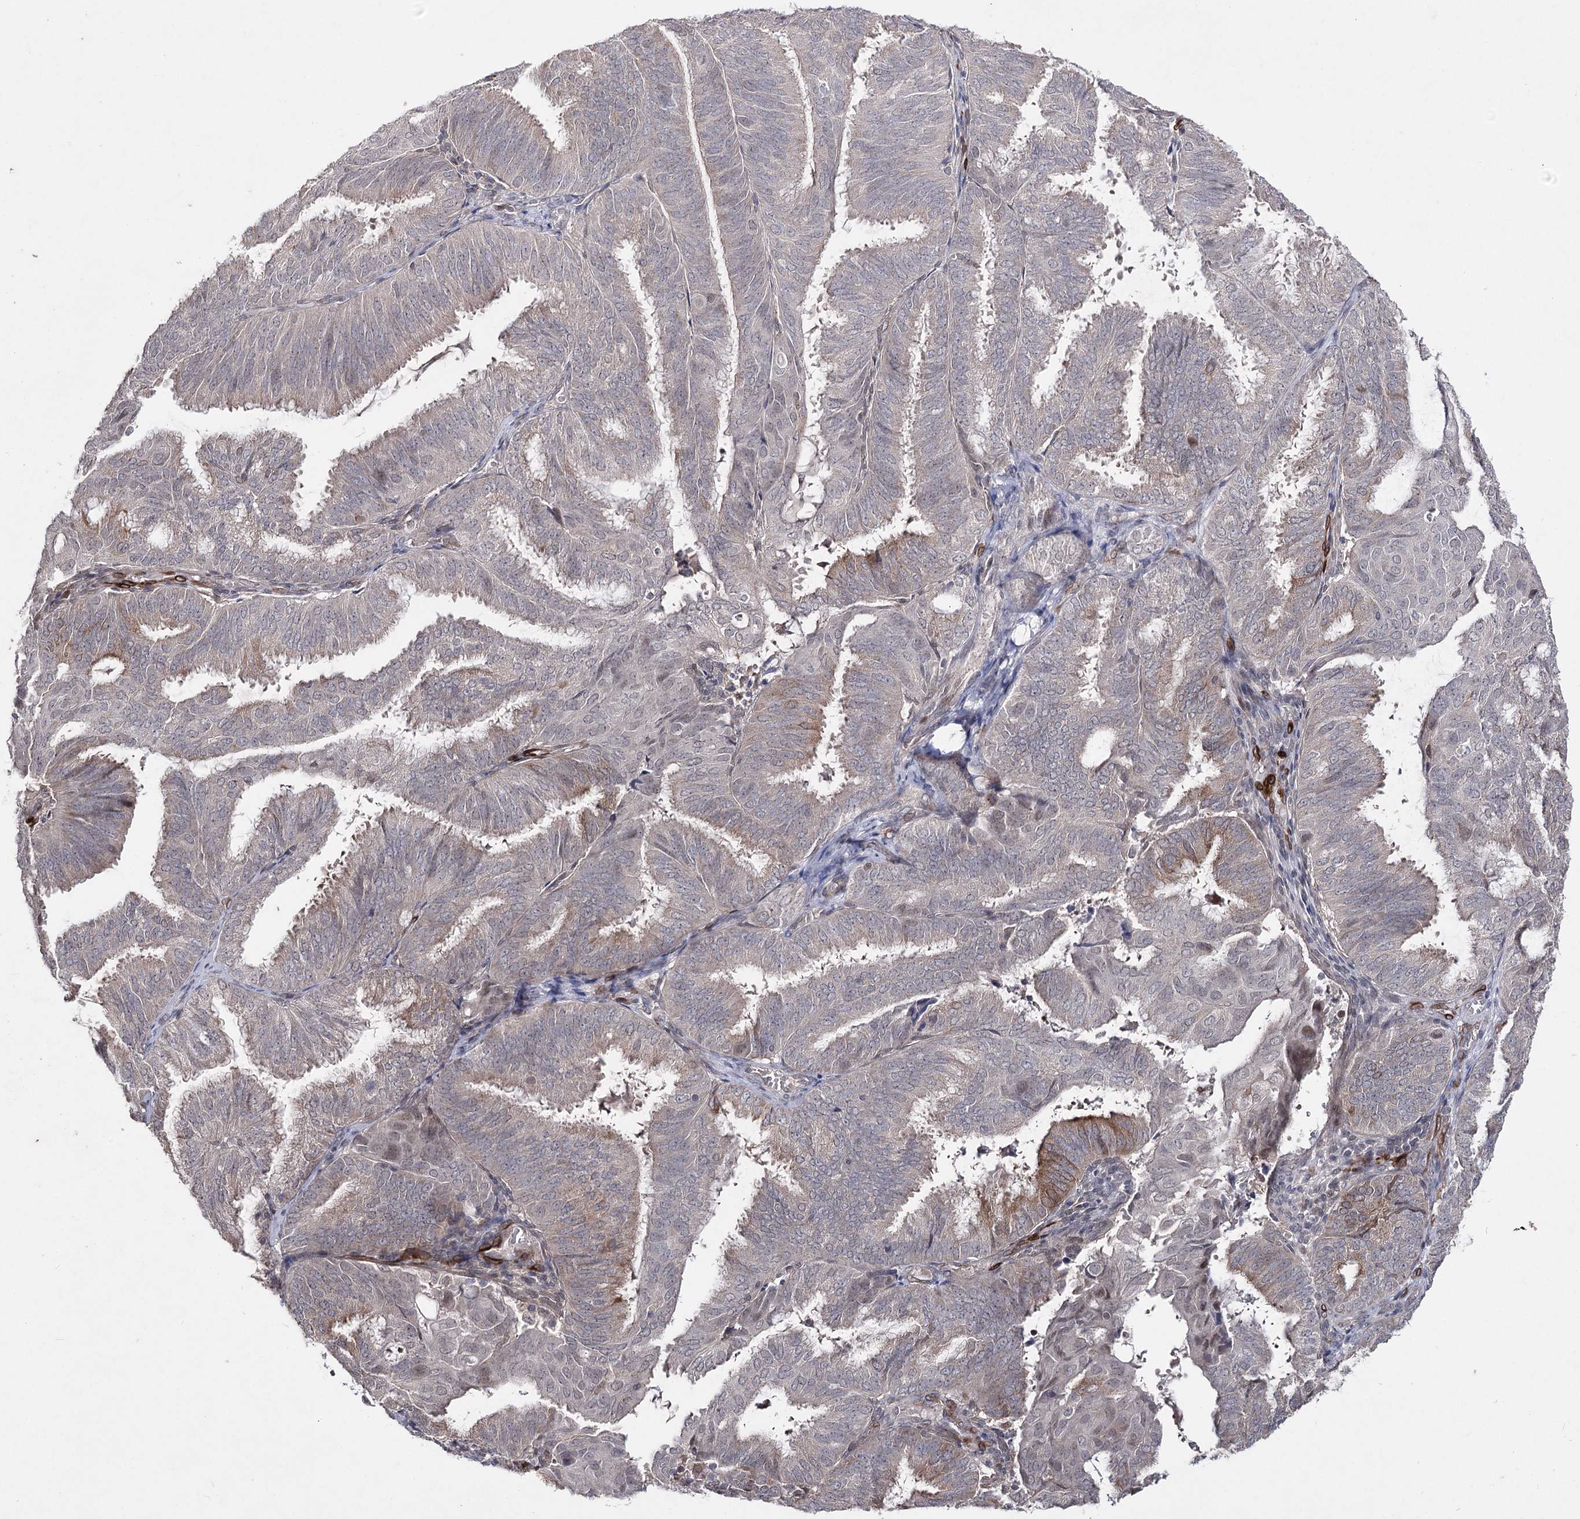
{"staining": {"intensity": "moderate", "quantity": "<25%", "location": "cytoplasmic/membranous"}, "tissue": "endometrial cancer", "cell_type": "Tumor cells", "image_type": "cancer", "snomed": [{"axis": "morphology", "description": "Adenocarcinoma, NOS"}, {"axis": "topography", "description": "Endometrium"}], "caption": "A brown stain labels moderate cytoplasmic/membranous expression of a protein in endometrial adenocarcinoma tumor cells. (DAB (3,3'-diaminobenzidine) IHC, brown staining for protein, blue staining for nuclei).", "gene": "HSD11B2", "patient": {"sex": "female", "age": 49}}